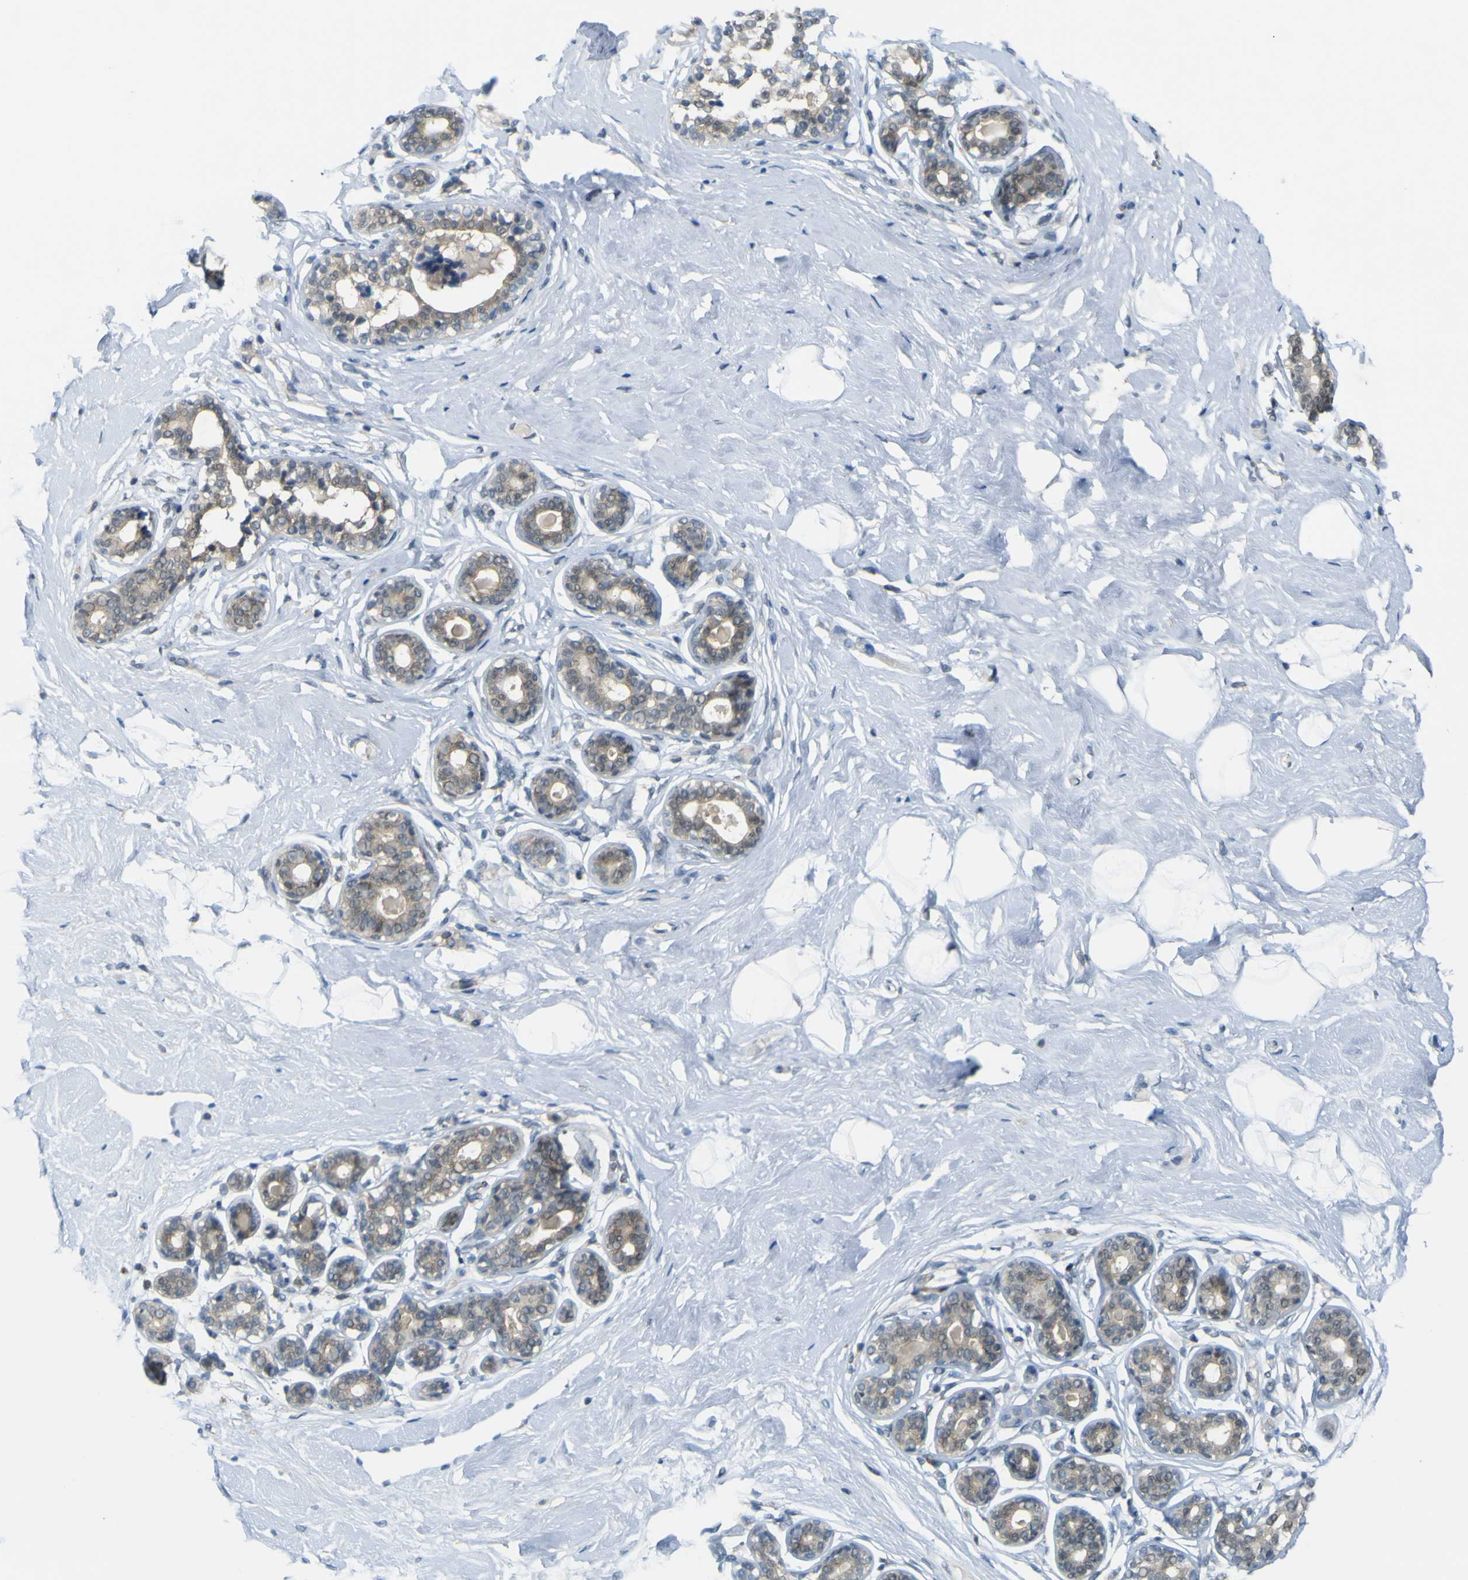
{"staining": {"intensity": "negative", "quantity": "none", "location": "none"}, "tissue": "breast", "cell_type": "Adipocytes", "image_type": "normal", "snomed": [{"axis": "morphology", "description": "Normal tissue, NOS"}, {"axis": "topography", "description": "Breast"}], "caption": "This image is of benign breast stained with IHC to label a protein in brown with the nuclei are counter-stained blue. There is no positivity in adipocytes. (Immunohistochemistry, brightfield microscopy, high magnification).", "gene": "IGF2R", "patient": {"sex": "female", "age": 23}}